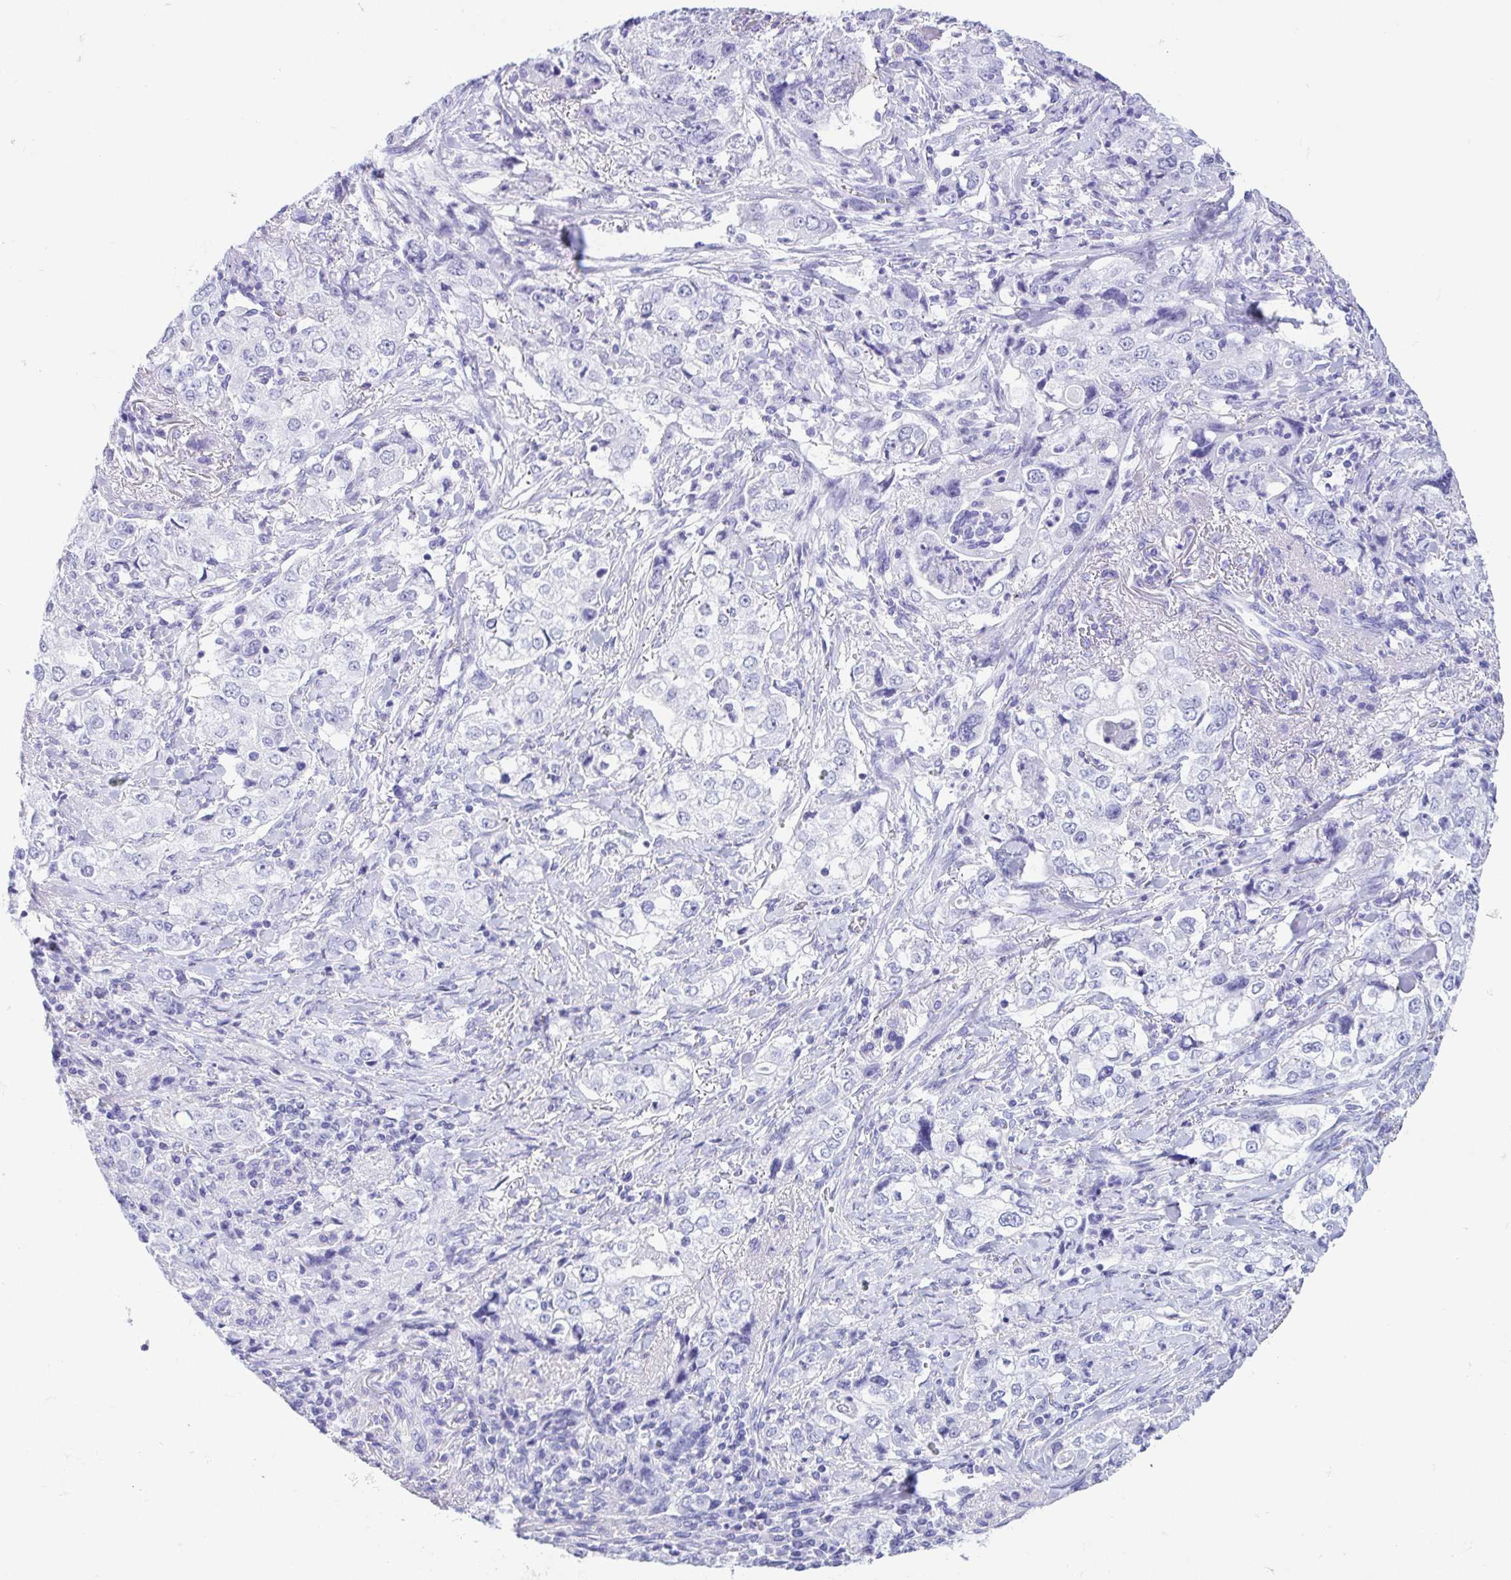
{"staining": {"intensity": "negative", "quantity": "none", "location": "none"}, "tissue": "stomach cancer", "cell_type": "Tumor cells", "image_type": "cancer", "snomed": [{"axis": "morphology", "description": "Adenocarcinoma, NOS"}, {"axis": "topography", "description": "Stomach, upper"}], "caption": "Stomach cancer was stained to show a protein in brown. There is no significant expression in tumor cells.", "gene": "GKN1", "patient": {"sex": "male", "age": 75}}